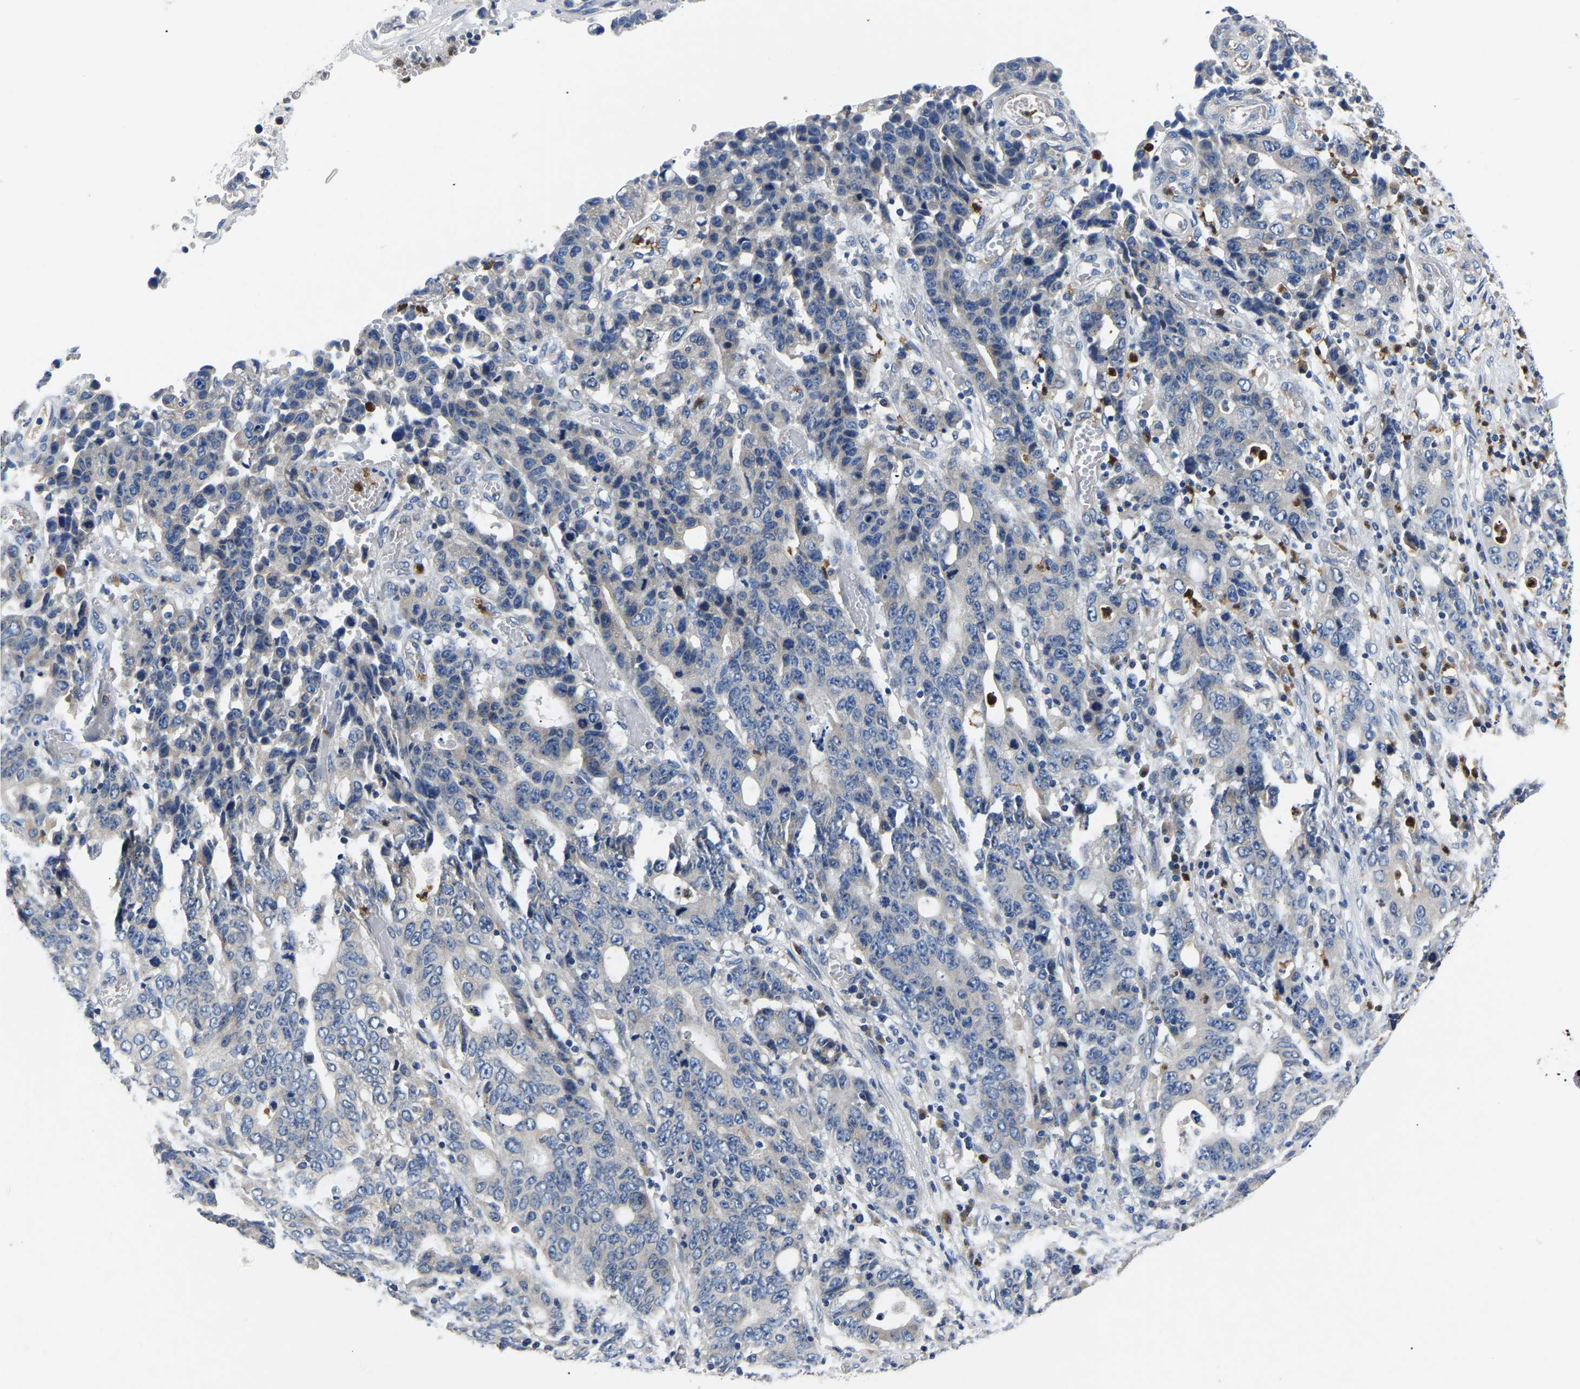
{"staining": {"intensity": "negative", "quantity": "none", "location": "none"}, "tissue": "stomach cancer", "cell_type": "Tumor cells", "image_type": "cancer", "snomed": [{"axis": "morphology", "description": "Adenocarcinoma, NOS"}, {"axis": "topography", "description": "Stomach, upper"}], "caption": "Adenocarcinoma (stomach) stained for a protein using immunohistochemistry reveals no positivity tumor cells.", "gene": "TOR1B", "patient": {"sex": "male", "age": 69}}